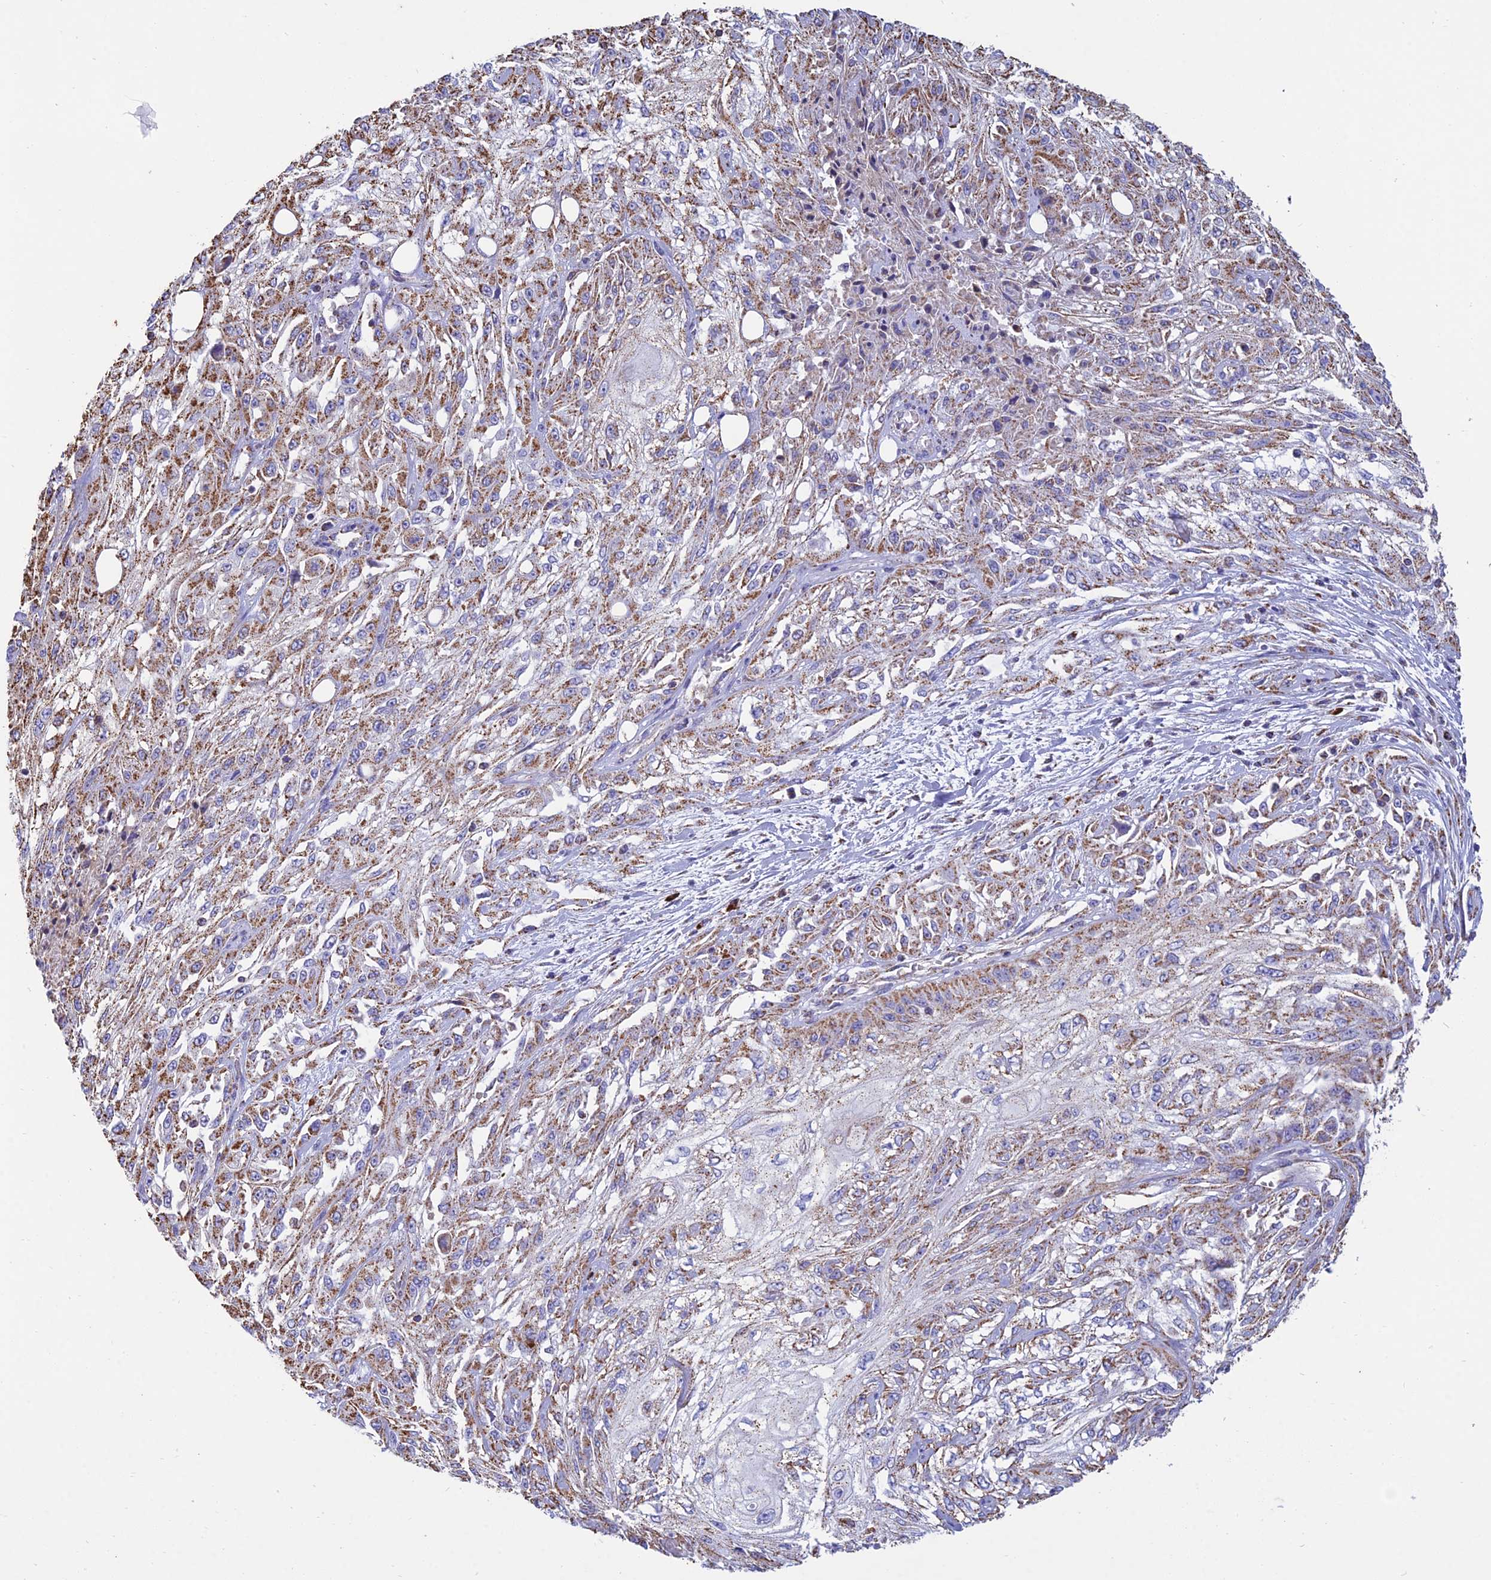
{"staining": {"intensity": "moderate", "quantity": ">75%", "location": "cytoplasmic/membranous"}, "tissue": "skin cancer", "cell_type": "Tumor cells", "image_type": "cancer", "snomed": [{"axis": "morphology", "description": "Squamous cell carcinoma, NOS"}, {"axis": "morphology", "description": "Squamous cell carcinoma, metastatic, NOS"}, {"axis": "topography", "description": "Skin"}, {"axis": "topography", "description": "Lymph node"}], "caption": "Skin cancer was stained to show a protein in brown. There is medium levels of moderate cytoplasmic/membranous positivity in about >75% of tumor cells.", "gene": "OR2W3", "patient": {"sex": "male", "age": 75}}